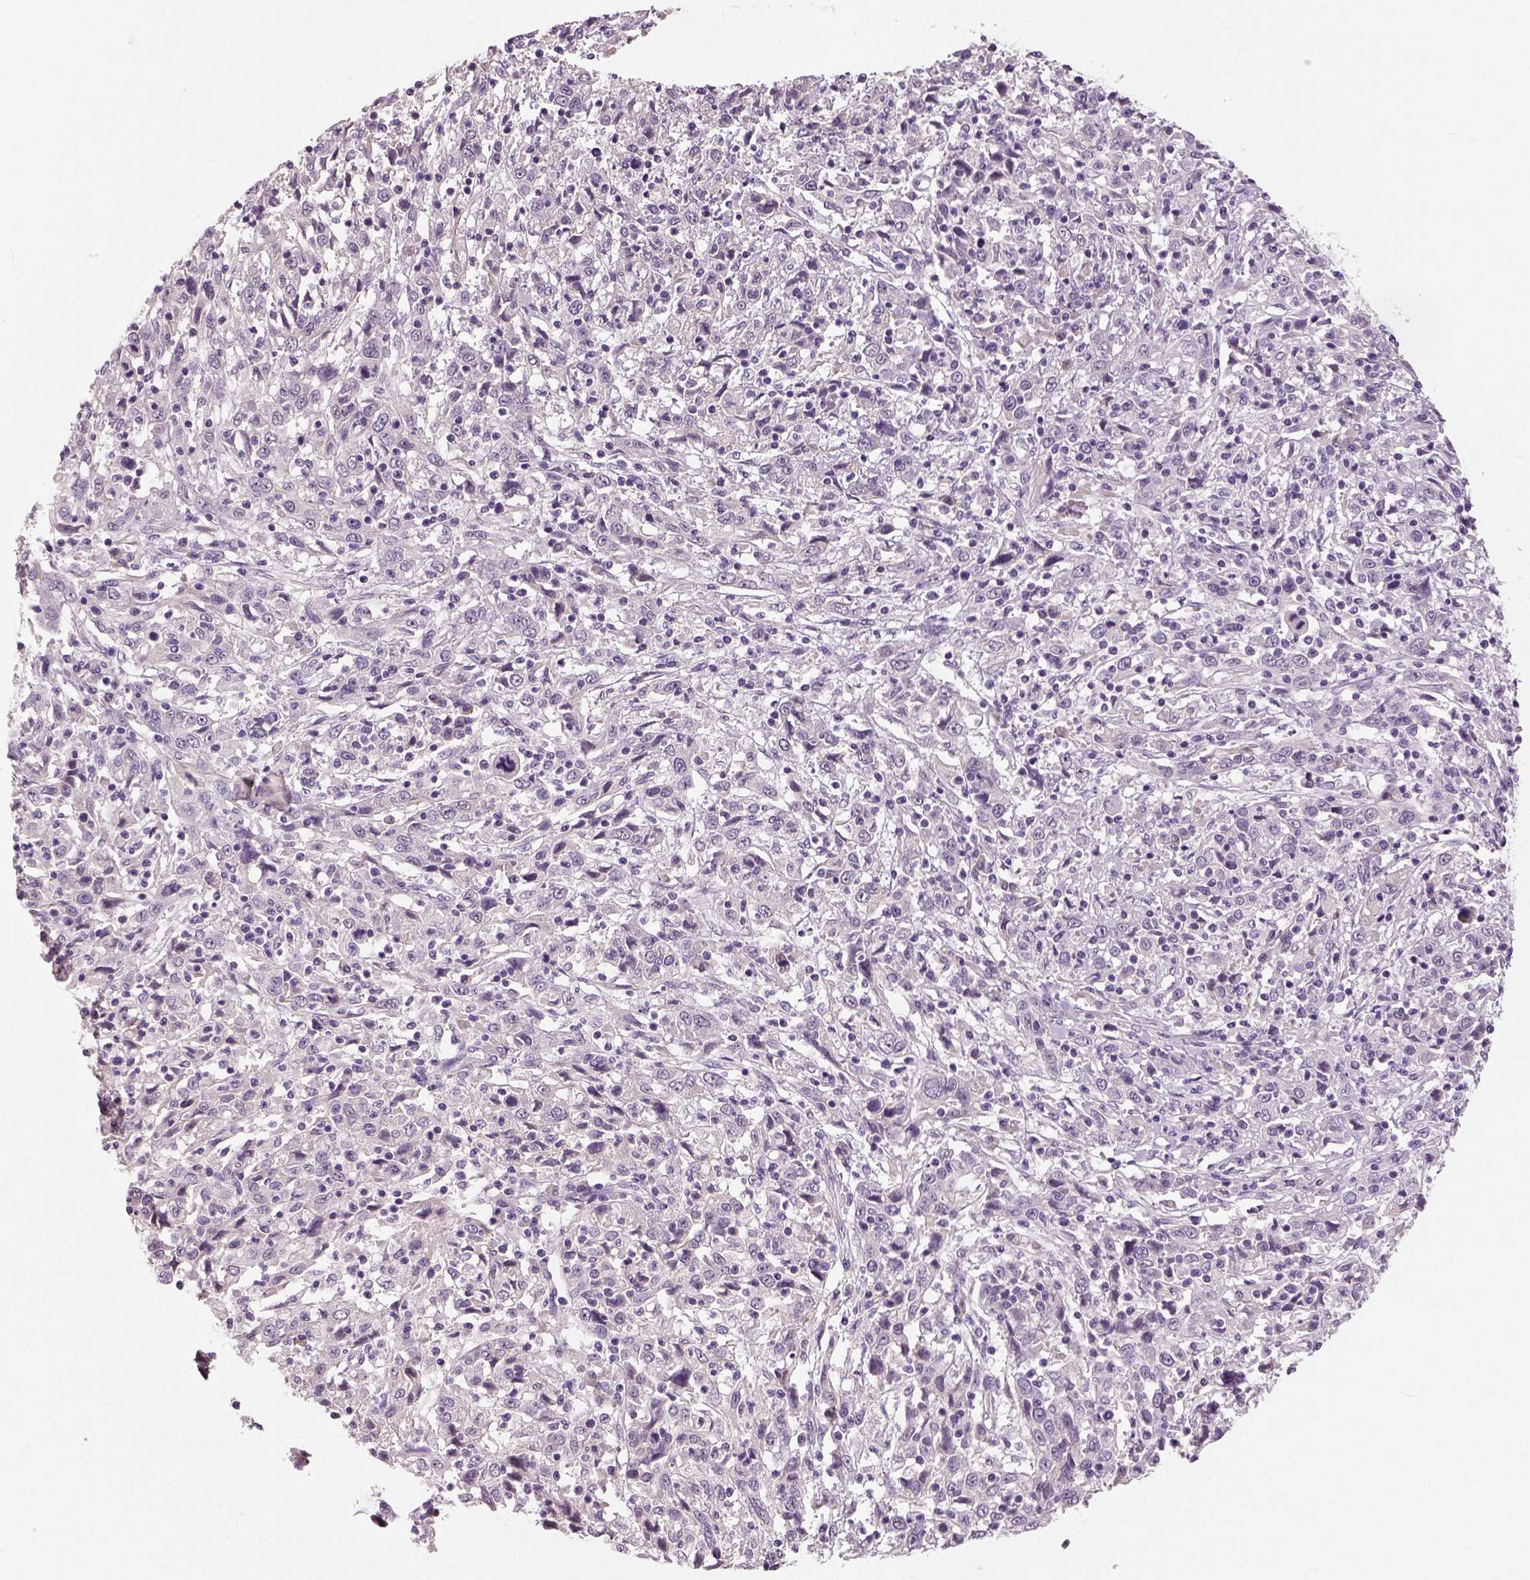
{"staining": {"intensity": "negative", "quantity": "none", "location": "none"}, "tissue": "cervical cancer", "cell_type": "Tumor cells", "image_type": "cancer", "snomed": [{"axis": "morphology", "description": "Squamous cell carcinoma, NOS"}, {"axis": "topography", "description": "Cervix"}], "caption": "IHC photomicrograph of neoplastic tissue: cervical squamous cell carcinoma stained with DAB (3,3'-diaminobenzidine) exhibits no significant protein staining in tumor cells.", "gene": "NECAB1", "patient": {"sex": "female", "age": 46}}